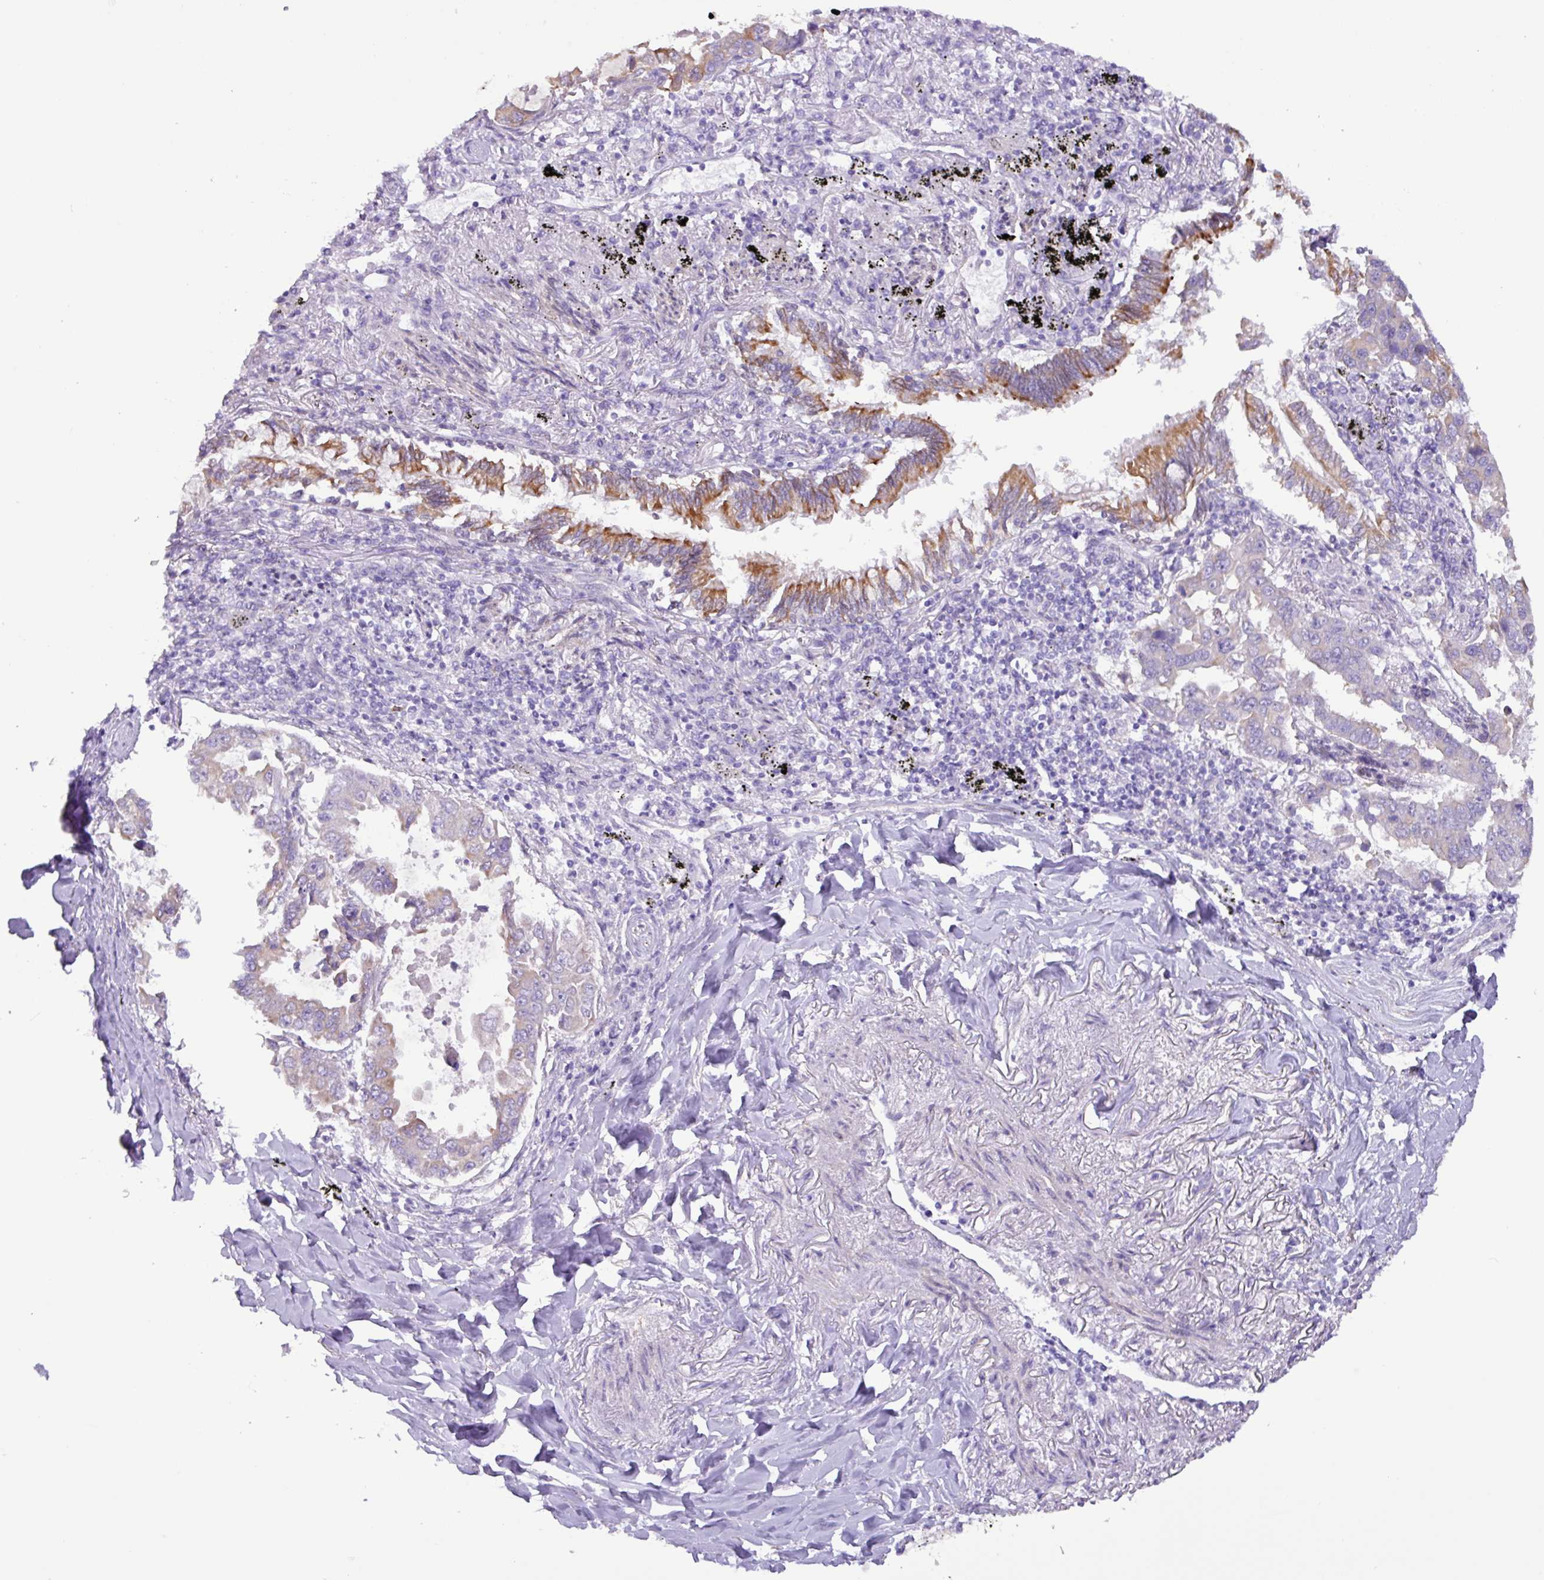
{"staining": {"intensity": "moderate", "quantity": "25%-75%", "location": "cytoplasmic/membranous"}, "tissue": "lung cancer", "cell_type": "Tumor cells", "image_type": "cancer", "snomed": [{"axis": "morphology", "description": "Adenocarcinoma, NOS"}, {"axis": "topography", "description": "Lung"}], "caption": "Immunohistochemical staining of human lung adenocarcinoma displays medium levels of moderate cytoplasmic/membranous protein positivity in about 25%-75% of tumor cells.", "gene": "SLC38A1", "patient": {"sex": "male", "age": 64}}